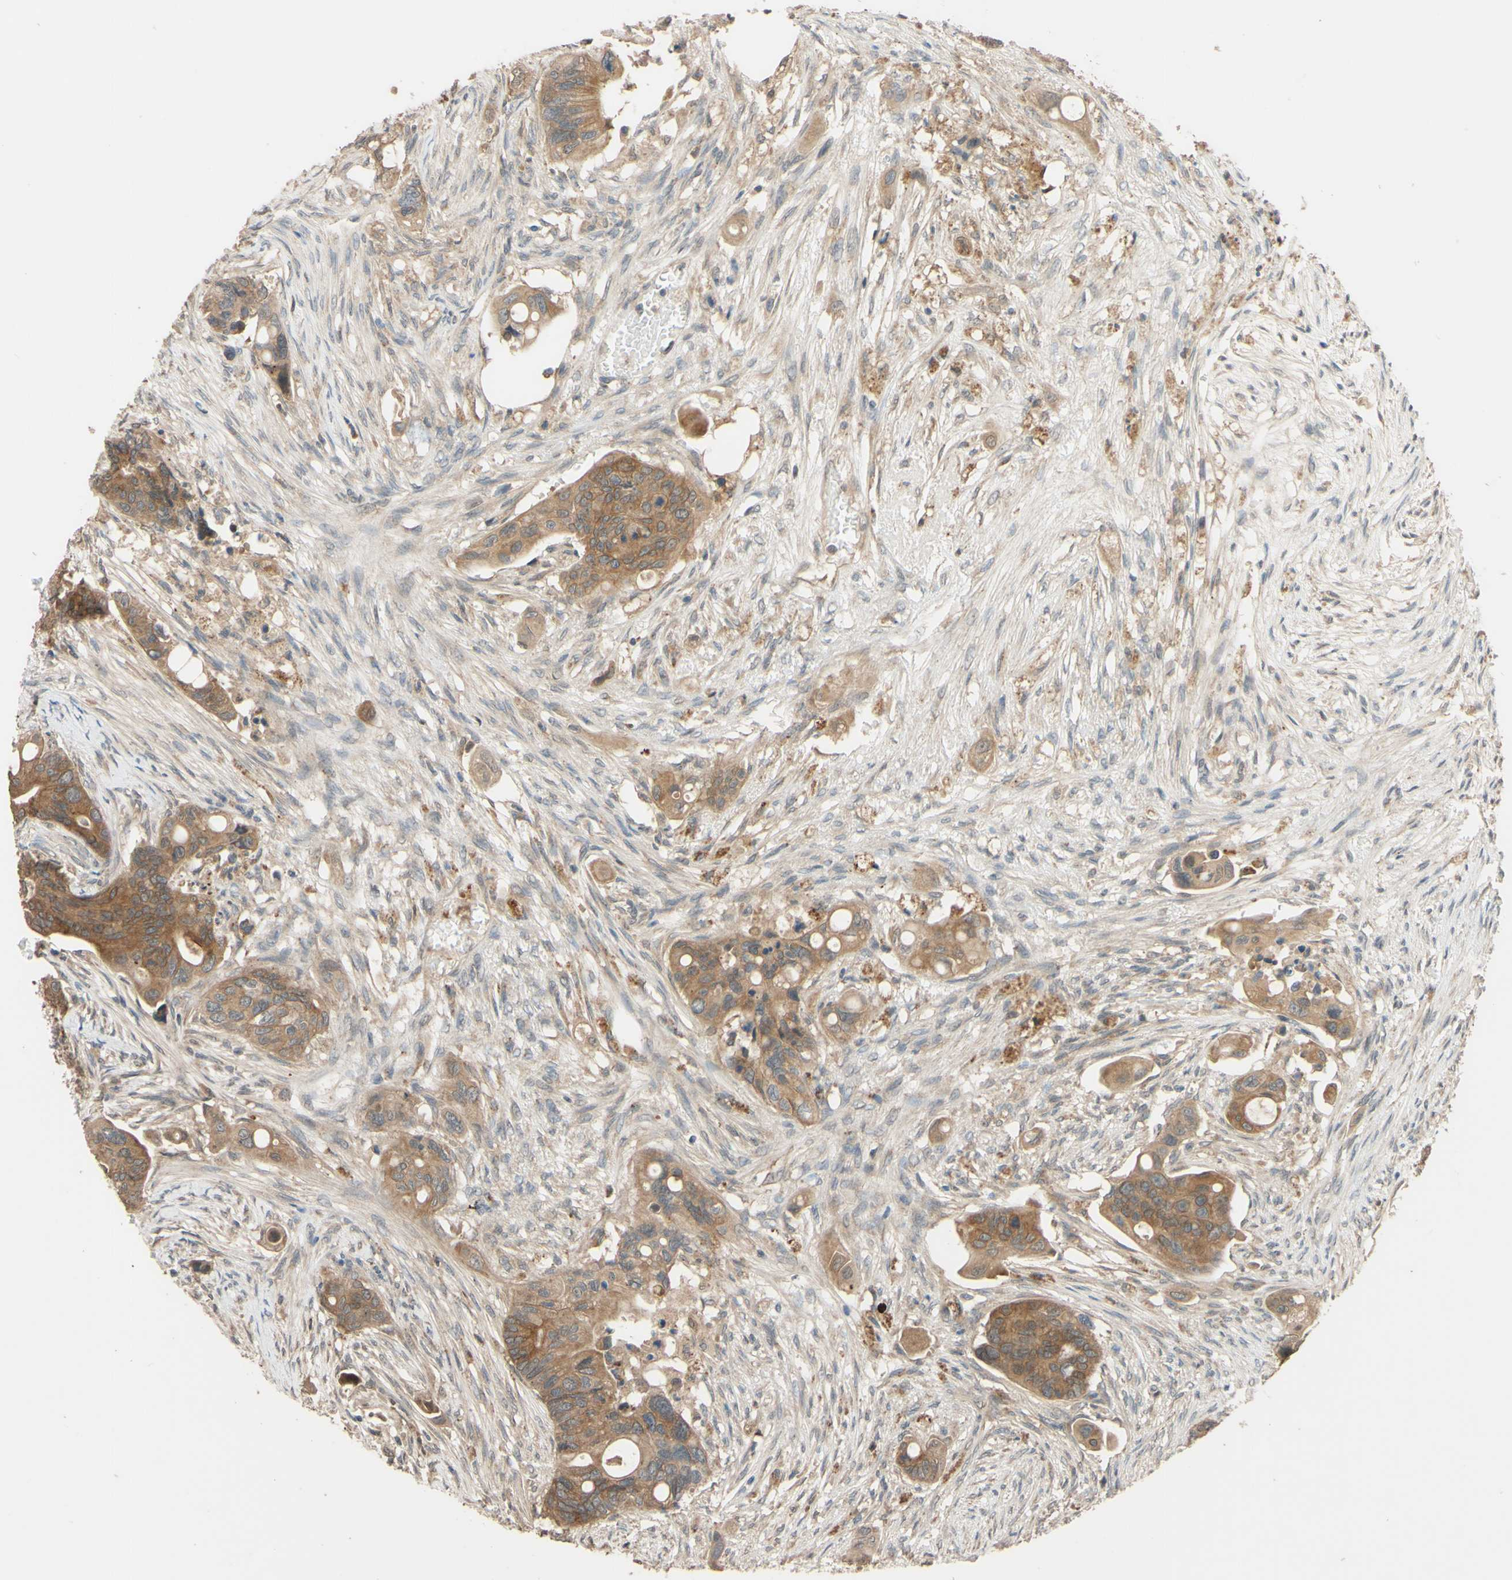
{"staining": {"intensity": "moderate", "quantity": ">75%", "location": "cytoplasmic/membranous"}, "tissue": "colorectal cancer", "cell_type": "Tumor cells", "image_type": "cancer", "snomed": [{"axis": "morphology", "description": "Adenocarcinoma, NOS"}, {"axis": "topography", "description": "Colon"}], "caption": "Adenocarcinoma (colorectal) stained with immunohistochemistry shows moderate cytoplasmic/membranous positivity in about >75% of tumor cells. The staining is performed using DAB brown chromogen to label protein expression. The nuclei are counter-stained blue using hematoxylin.", "gene": "SMIM19", "patient": {"sex": "female", "age": 57}}